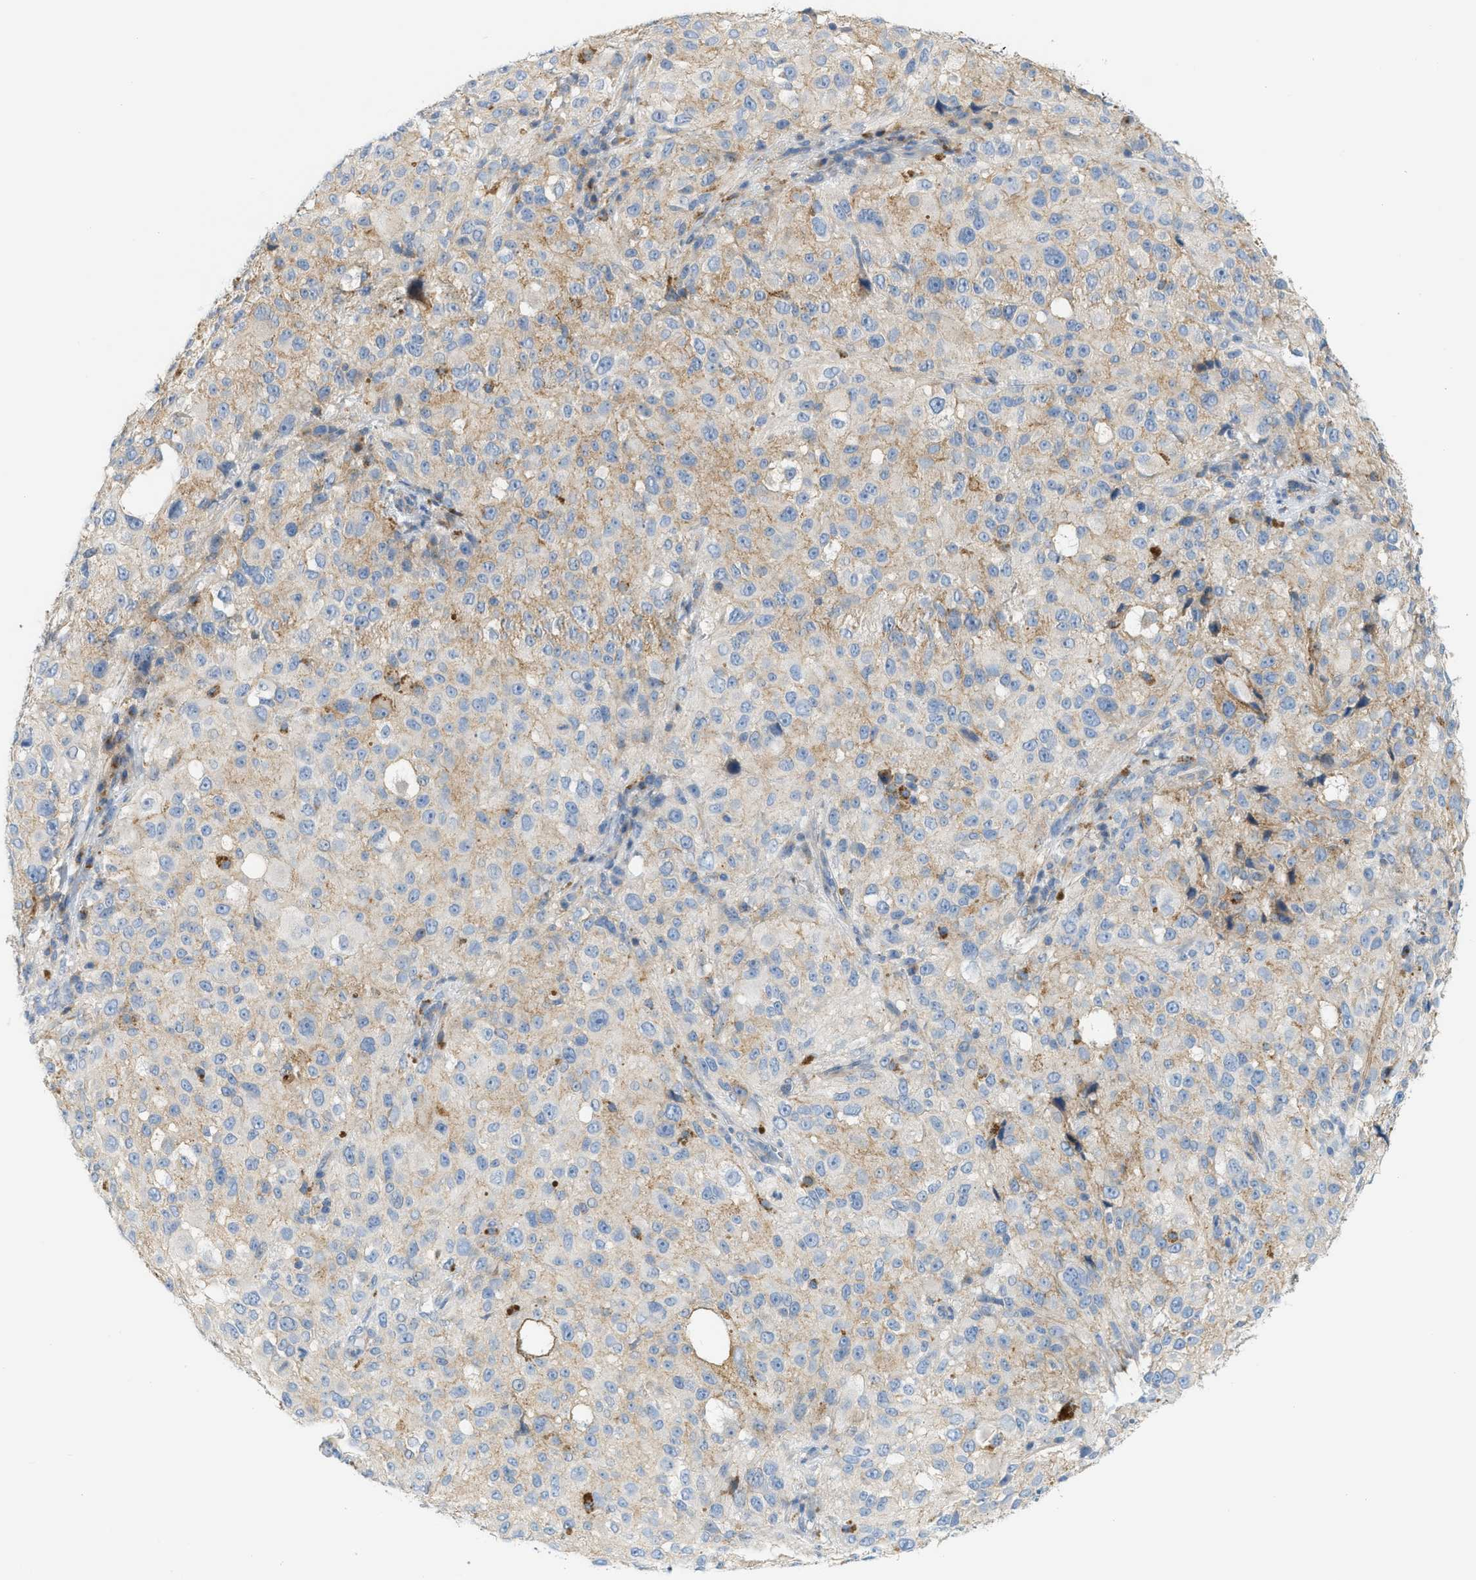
{"staining": {"intensity": "weak", "quantity": ">75%", "location": "cytoplasmic/membranous"}, "tissue": "melanoma", "cell_type": "Tumor cells", "image_type": "cancer", "snomed": [{"axis": "morphology", "description": "Necrosis, NOS"}, {"axis": "morphology", "description": "Malignant melanoma, NOS"}, {"axis": "topography", "description": "Skin"}], "caption": "IHC image of neoplastic tissue: malignant melanoma stained using immunohistochemistry (IHC) exhibits low levels of weak protein expression localized specifically in the cytoplasmic/membranous of tumor cells, appearing as a cytoplasmic/membranous brown color.", "gene": "LMBRD1", "patient": {"sex": "female", "age": 87}}